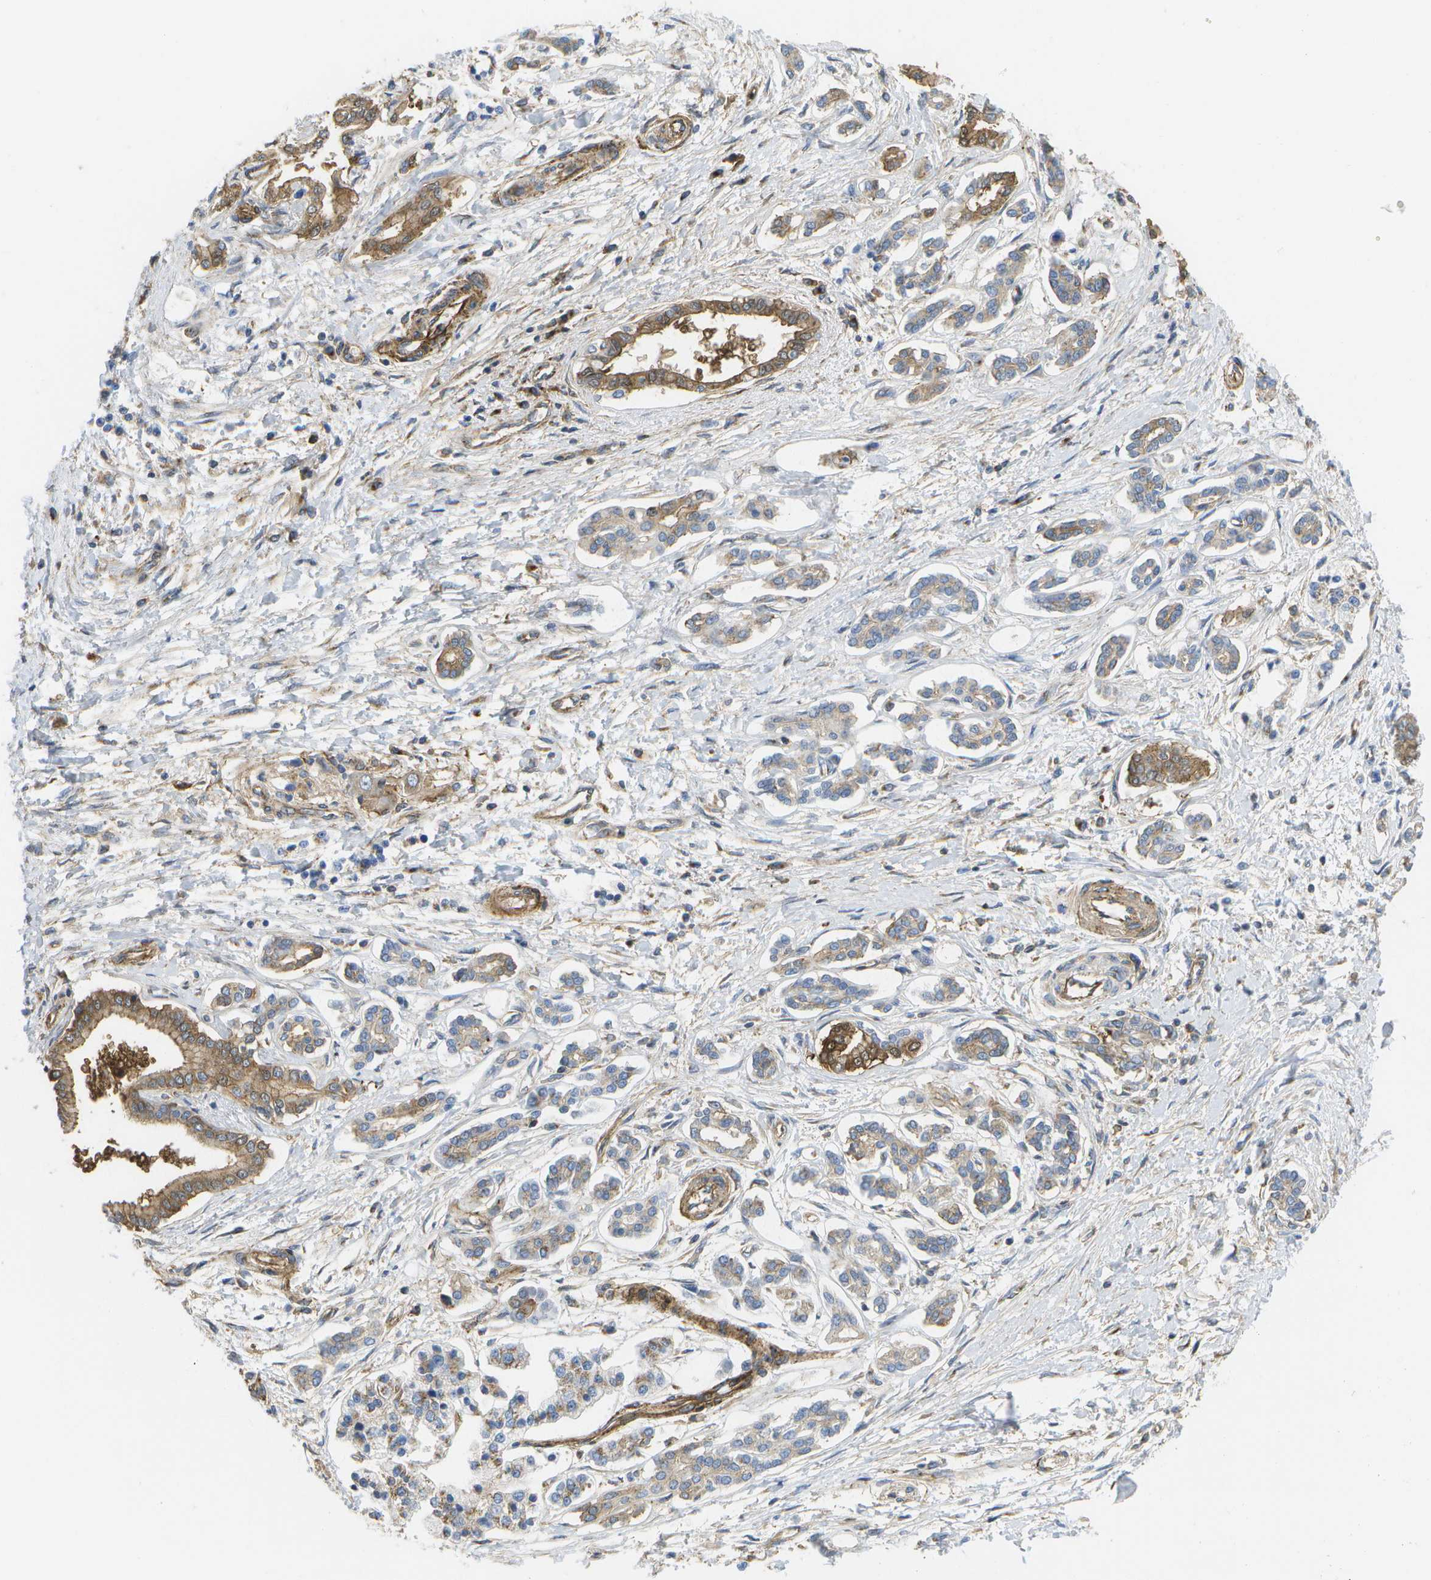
{"staining": {"intensity": "moderate", "quantity": "25%-75%", "location": "cytoplasmic/membranous"}, "tissue": "pancreatic cancer", "cell_type": "Tumor cells", "image_type": "cancer", "snomed": [{"axis": "morphology", "description": "Adenocarcinoma, NOS"}, {"axis": "topography", "description": "Pancreas"}], "caption": "A brown stain labels moderate cytoplasmic/membranous positivity of a protein in human pancreatic cancer (adenocarcinoma) tumor cells.", "gene": "BST2", "patient": {"sex": "male", "age": 56}}